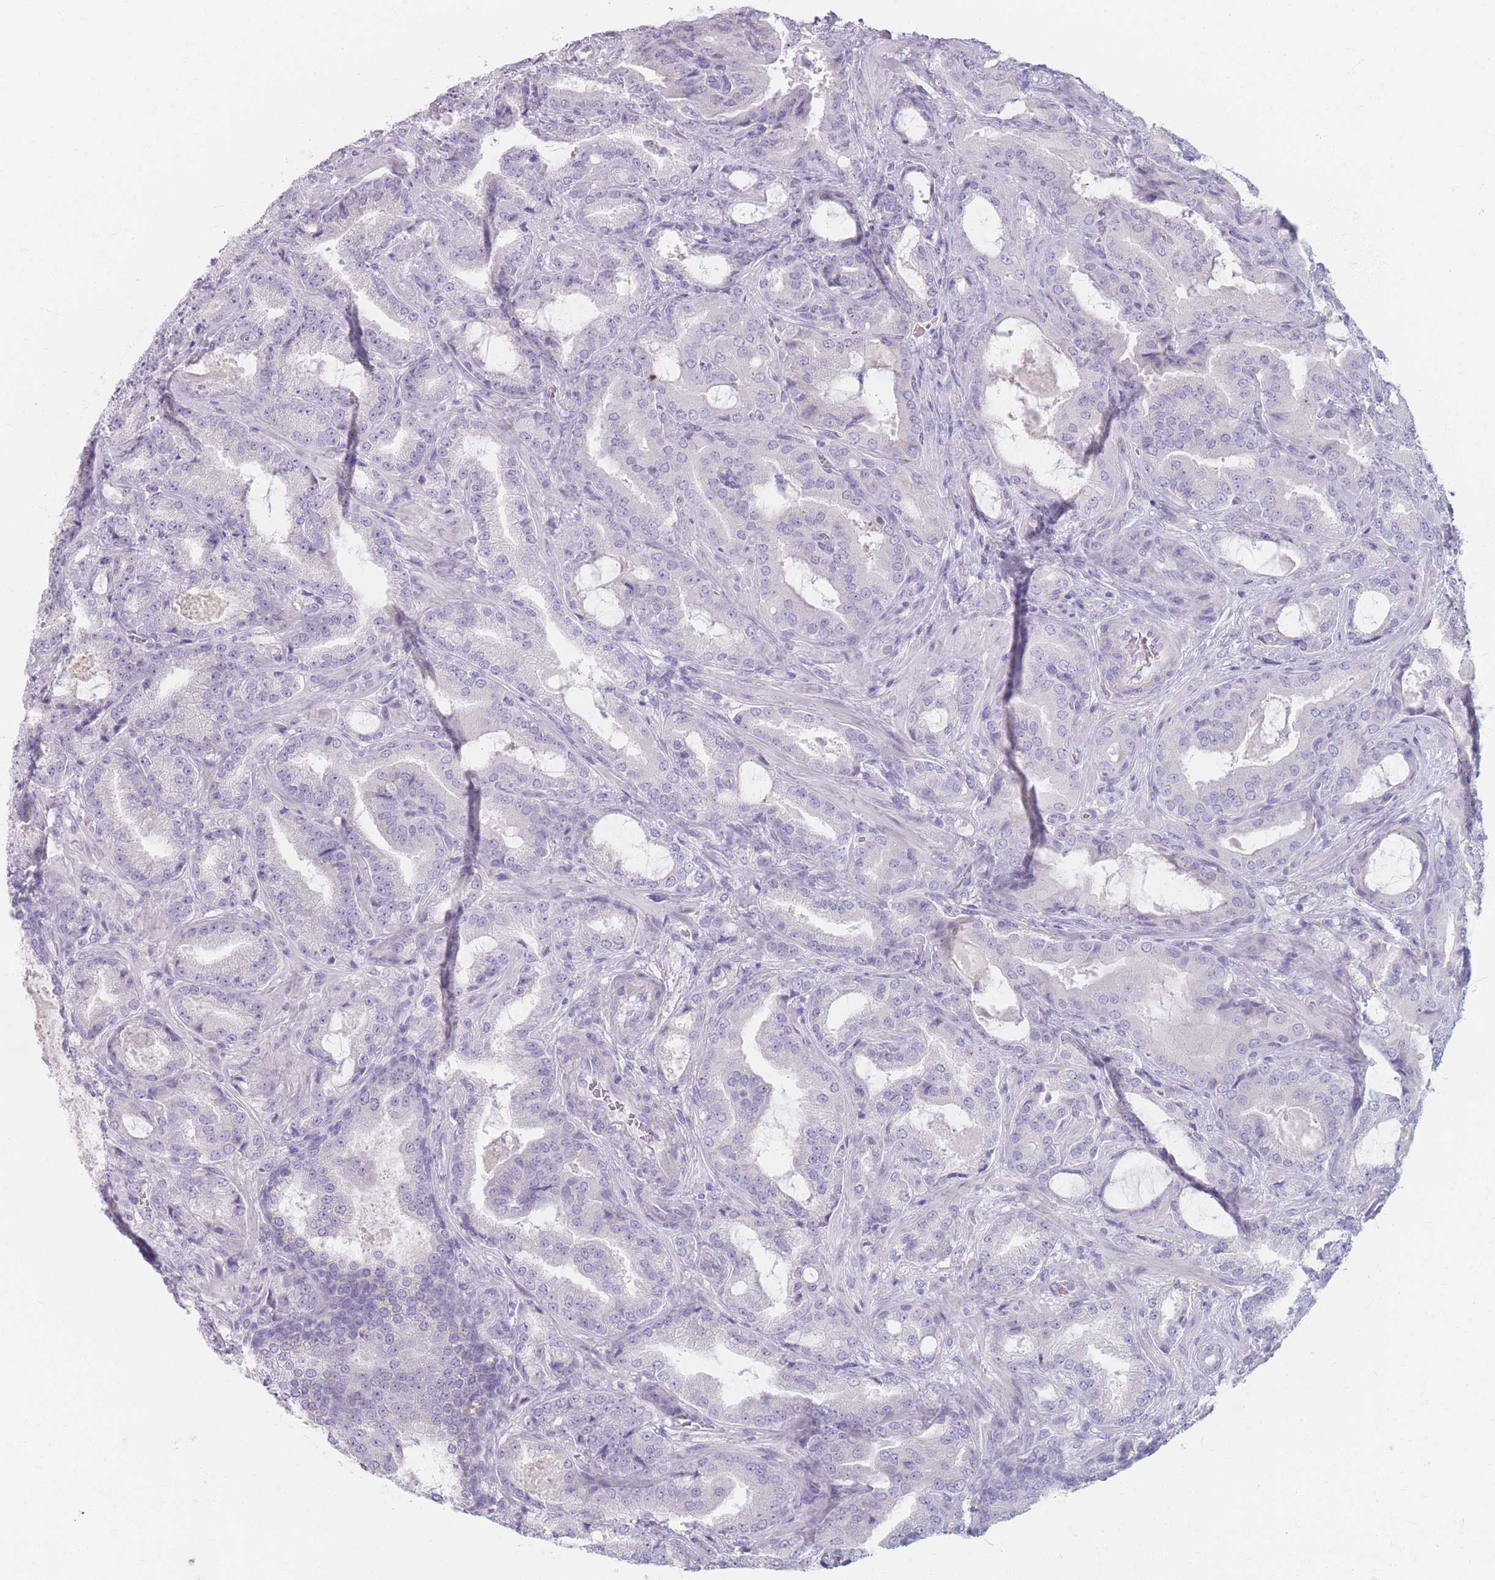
{"staining": {"intensity": "negative", "quantity": "none", "location": "none"}, "tissue": "prostate cancer", "cell_type": "Tumor cells", "image_type": "cancer", "snomed": [{"axis": "morphology", "description": "Adenocarcinoma, High grade"}, {"axis": "topography", "description": "Prostate"}], "caption": "A high-resolution histopathology image shows immunohistochemistry (IHC) staining of adenocarcinoma (high-grade) (prostate), which reveals no significant staining in tumor cells.", "gene": "PIGM", "patient": {"sex": "male", "age": 68}}